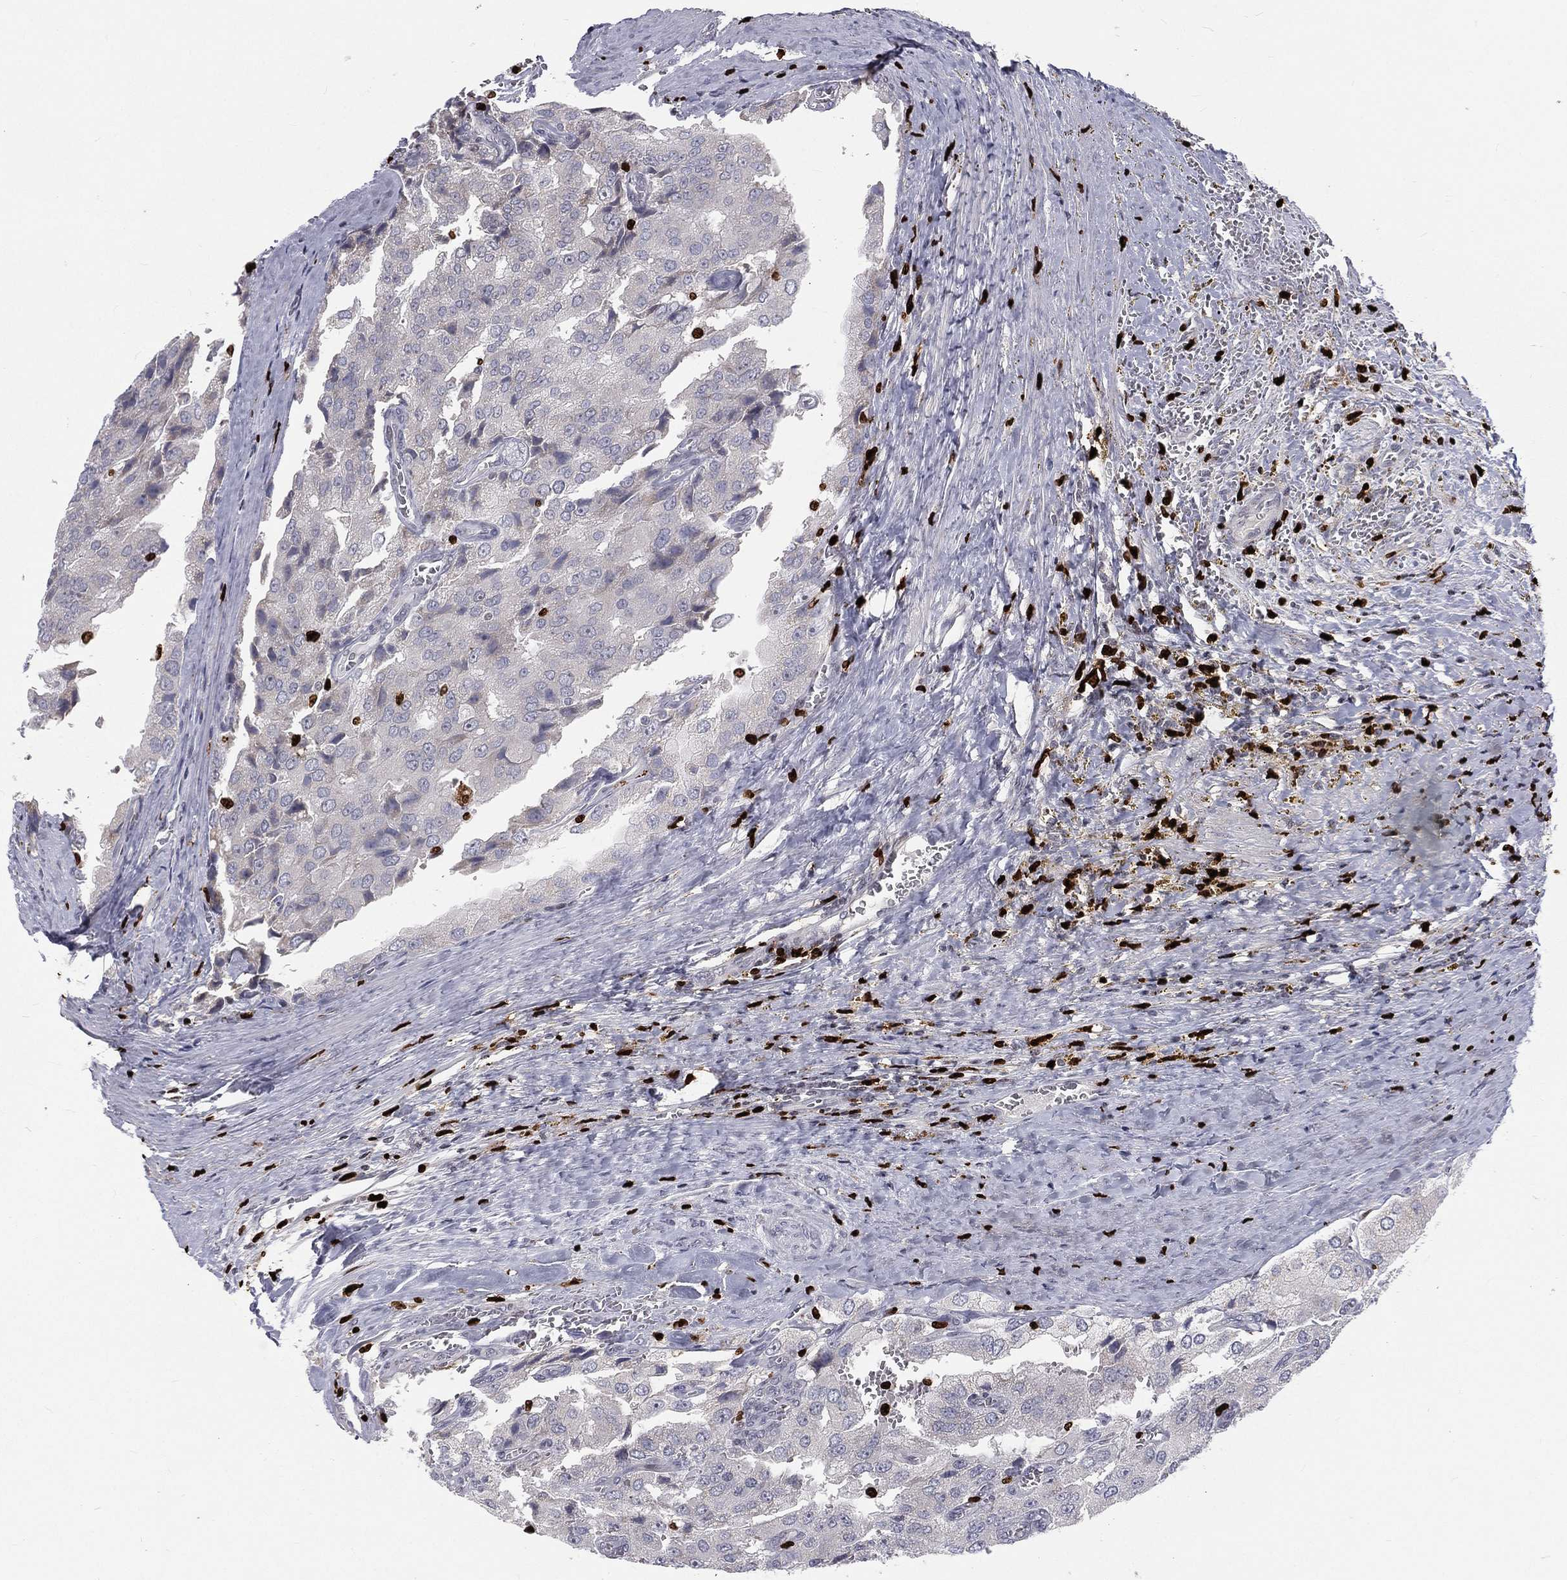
{"staining": {"intensity": "negative", "quantity": "none", "location": "none"}, "tissue": "prostate cancer", "cell_type": "Tumor cells", "image_type": "cancer", "snomed": [{"axis": "morphology", "description": "Adenocarcinoma, NOS"}, {"axis": "topography", "description": "Prostate and seminal vesicle, NOS"}, {"axis": "topography", "description": "Prostate"}], "caption": "DAB immunohistochemical staining of human prostate cancer reveals no significant staining in tumor cells. The staining is performed using DAB brown chromogen with nuclei counter-stained in using hematoxylin.", "gene": "MNDA", "patient": {"sex": "male", "age": 67}}